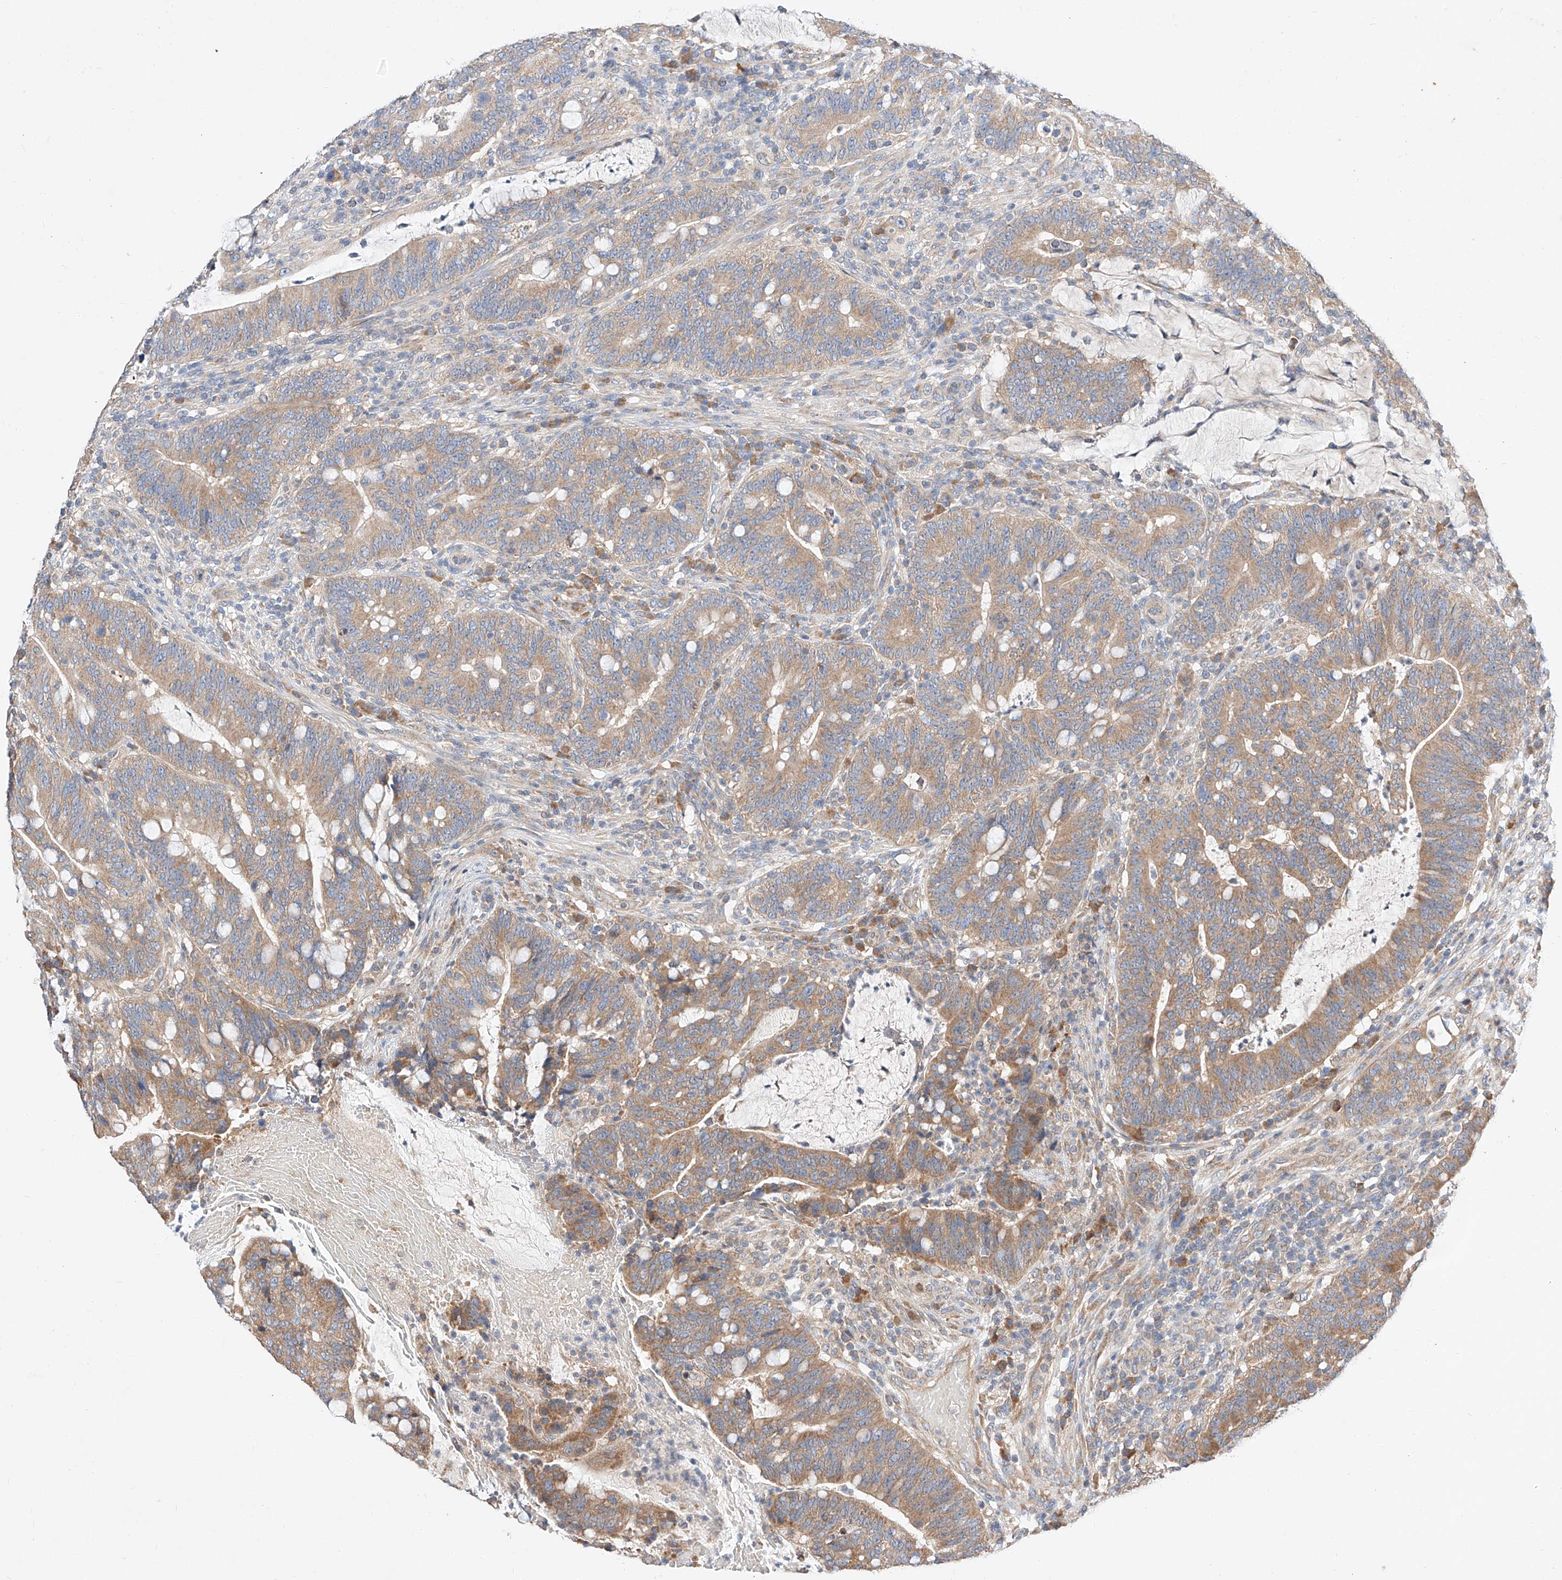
{"staining": {"intensity": "moderate", "quantity": ">75%", "location": "cytoplasmic/membranous"}, "tissue": "colorectal cancer", "cell_type": "Tumor cells", "image_type": "cancer", "snomed": [{"axis": "morphology", "description": "Adenocarcinoma, NOS"}, {"axis": "topography", "description": "Colon"}], "caption": "Colorectal adenocarcinoma was stained to show a protein in brown. There is medium levels of moderate cytoplasmic/membranous staining in approximately >75% of tumor cells.", "gene": "C6orf118", "patient": {"sex": "female", "age": 66}}